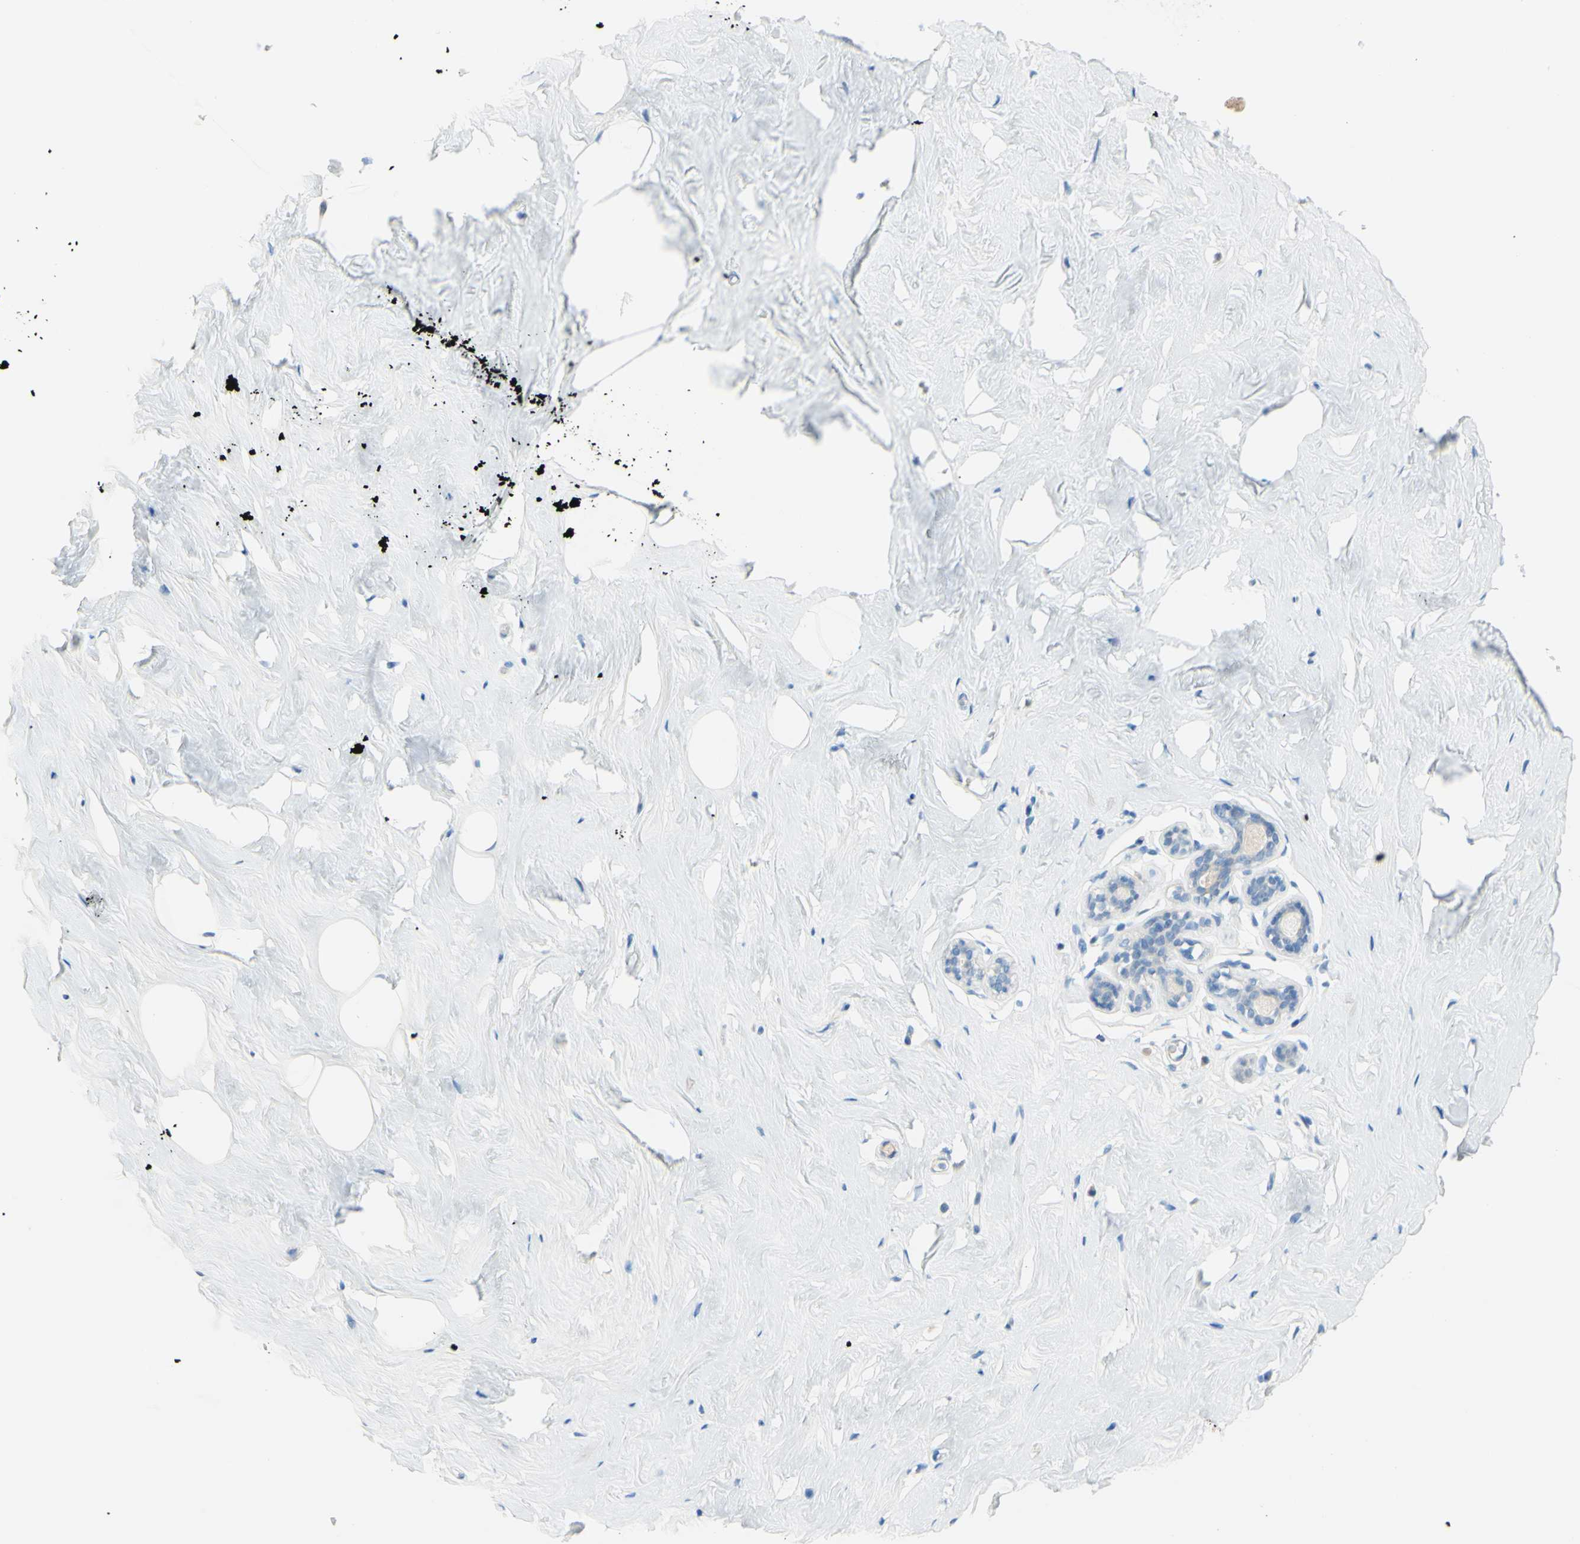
{"staining": {"intensity": "negative", "quantity": "none", "location": "none"}, "tissue": "breast", "cell_type": "Adipocytes", "image_type": "normal", "snomed": [{"axis": "morphology", "description": "Normal tissue, NOS"}, {"axis": "topography", "description": "Breast"}], "caption": "Immunohistochemical staining of benign breast displays no significant staining in adipocytes. (Stains: DAB immunohistochemistry with hematoxylin counter stain, Microscopy: brightfield microscopy at high magnification).", "gene": "SLC1A2", "patient": {"sex": "female", "age": 75}}